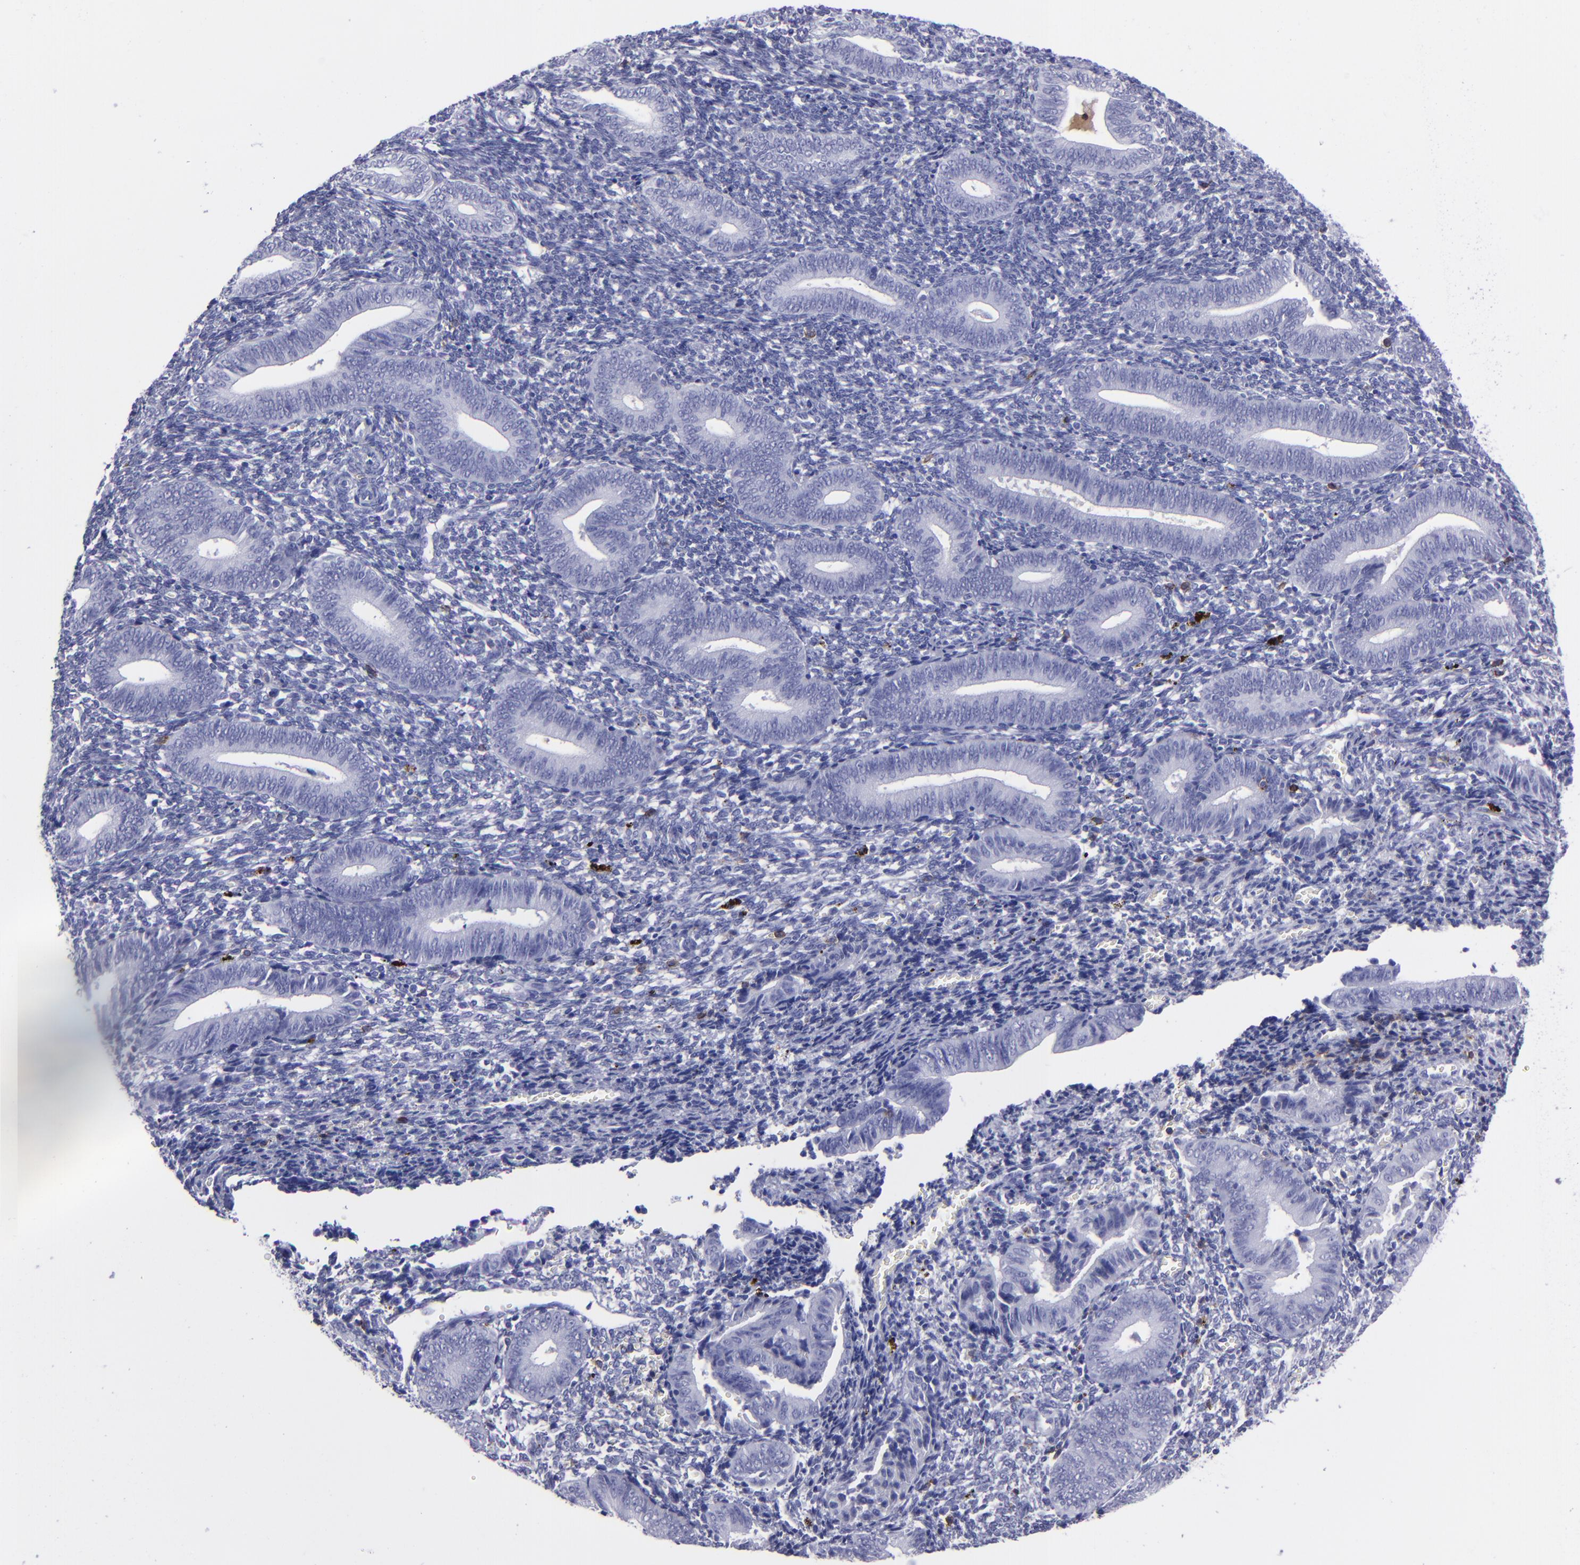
{"staining": {"intensity": "moderate", "quantity": "<25%", "location": "cytoplasmic/membranous"}, "tissue": "endometrium", "cell_type": "Cells in endometrial stroma", "image_type": "normal", "snomed": [{"axis": "morphology", "description": "Normal tissue, NOS"}, {"axis": "topography", "description": "Uterus"}, {"axis": "topography", "description": "Endometrium"}], "caption": "An image of human endometrium stained for a protein exhibits moderate cytoplasmic/membranous brown staining in cells in endometrial stroma. (DAB (3,3'-diaminobenzidine) IHC, brown staining for protein, blue staining for nuclei).", "gene": "CD6", "patient": {"sex": "female", "age": 33}}